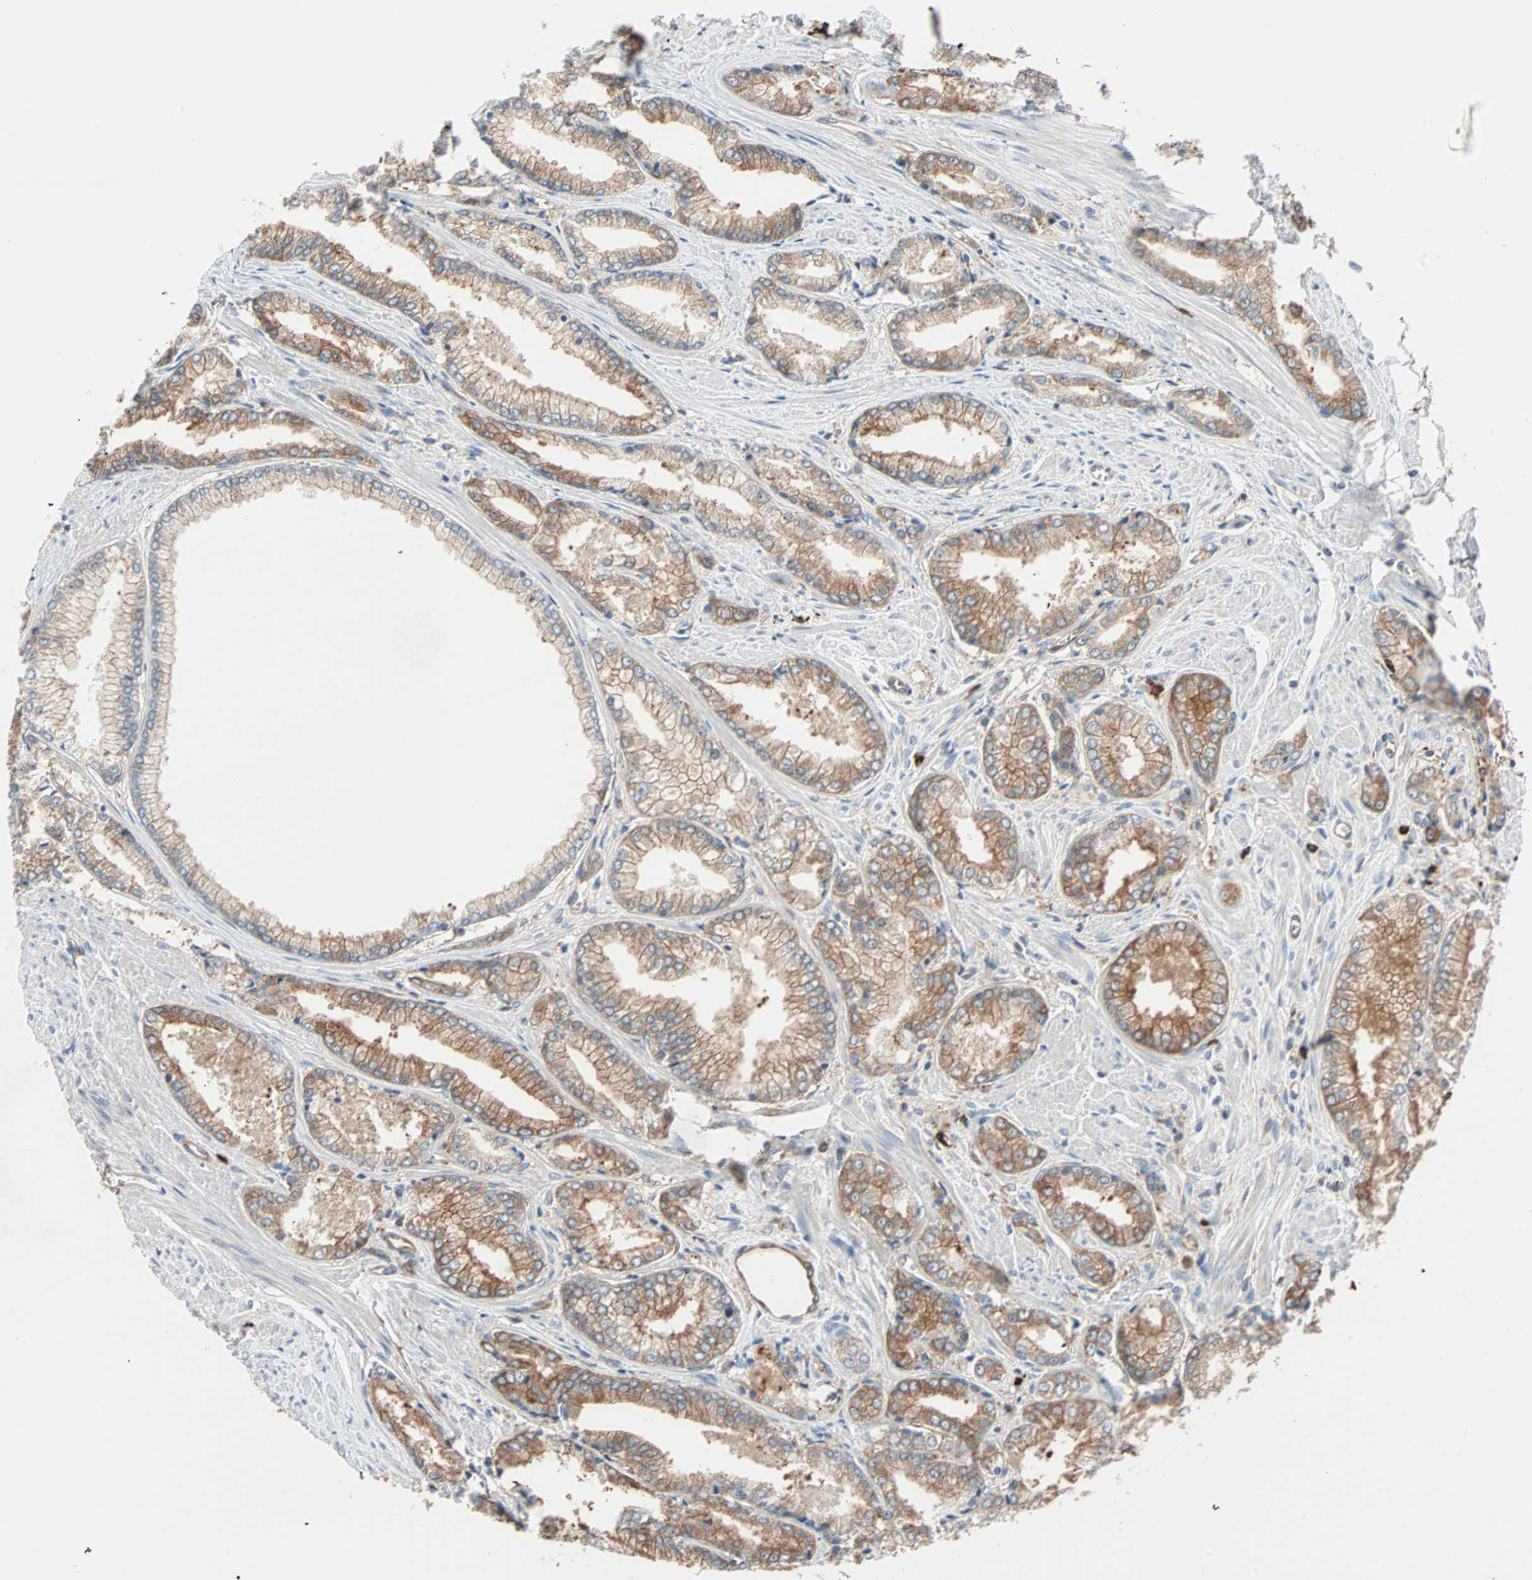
{"staining": {"intensity": "strong", "quantity": ">75%", "location": "cytoplasmic/membranous"}, "tissue": "prostate cancer", "cell_type": "Tumor cells", "image_type": "cancer", "snomed": [{"axis": "morphology", "description": "Adenocarcinoma, Low grade"}, {"axis": "topography", "description": "Prostate"}], "caption": "Strong cytoplasmic/membranous protein staining is present in approximately >75% of tumor cells in prostate adenocarcinoma (low-grade).", "gene": "EEF2", "patient": {"sex": "male", "age": 64}}